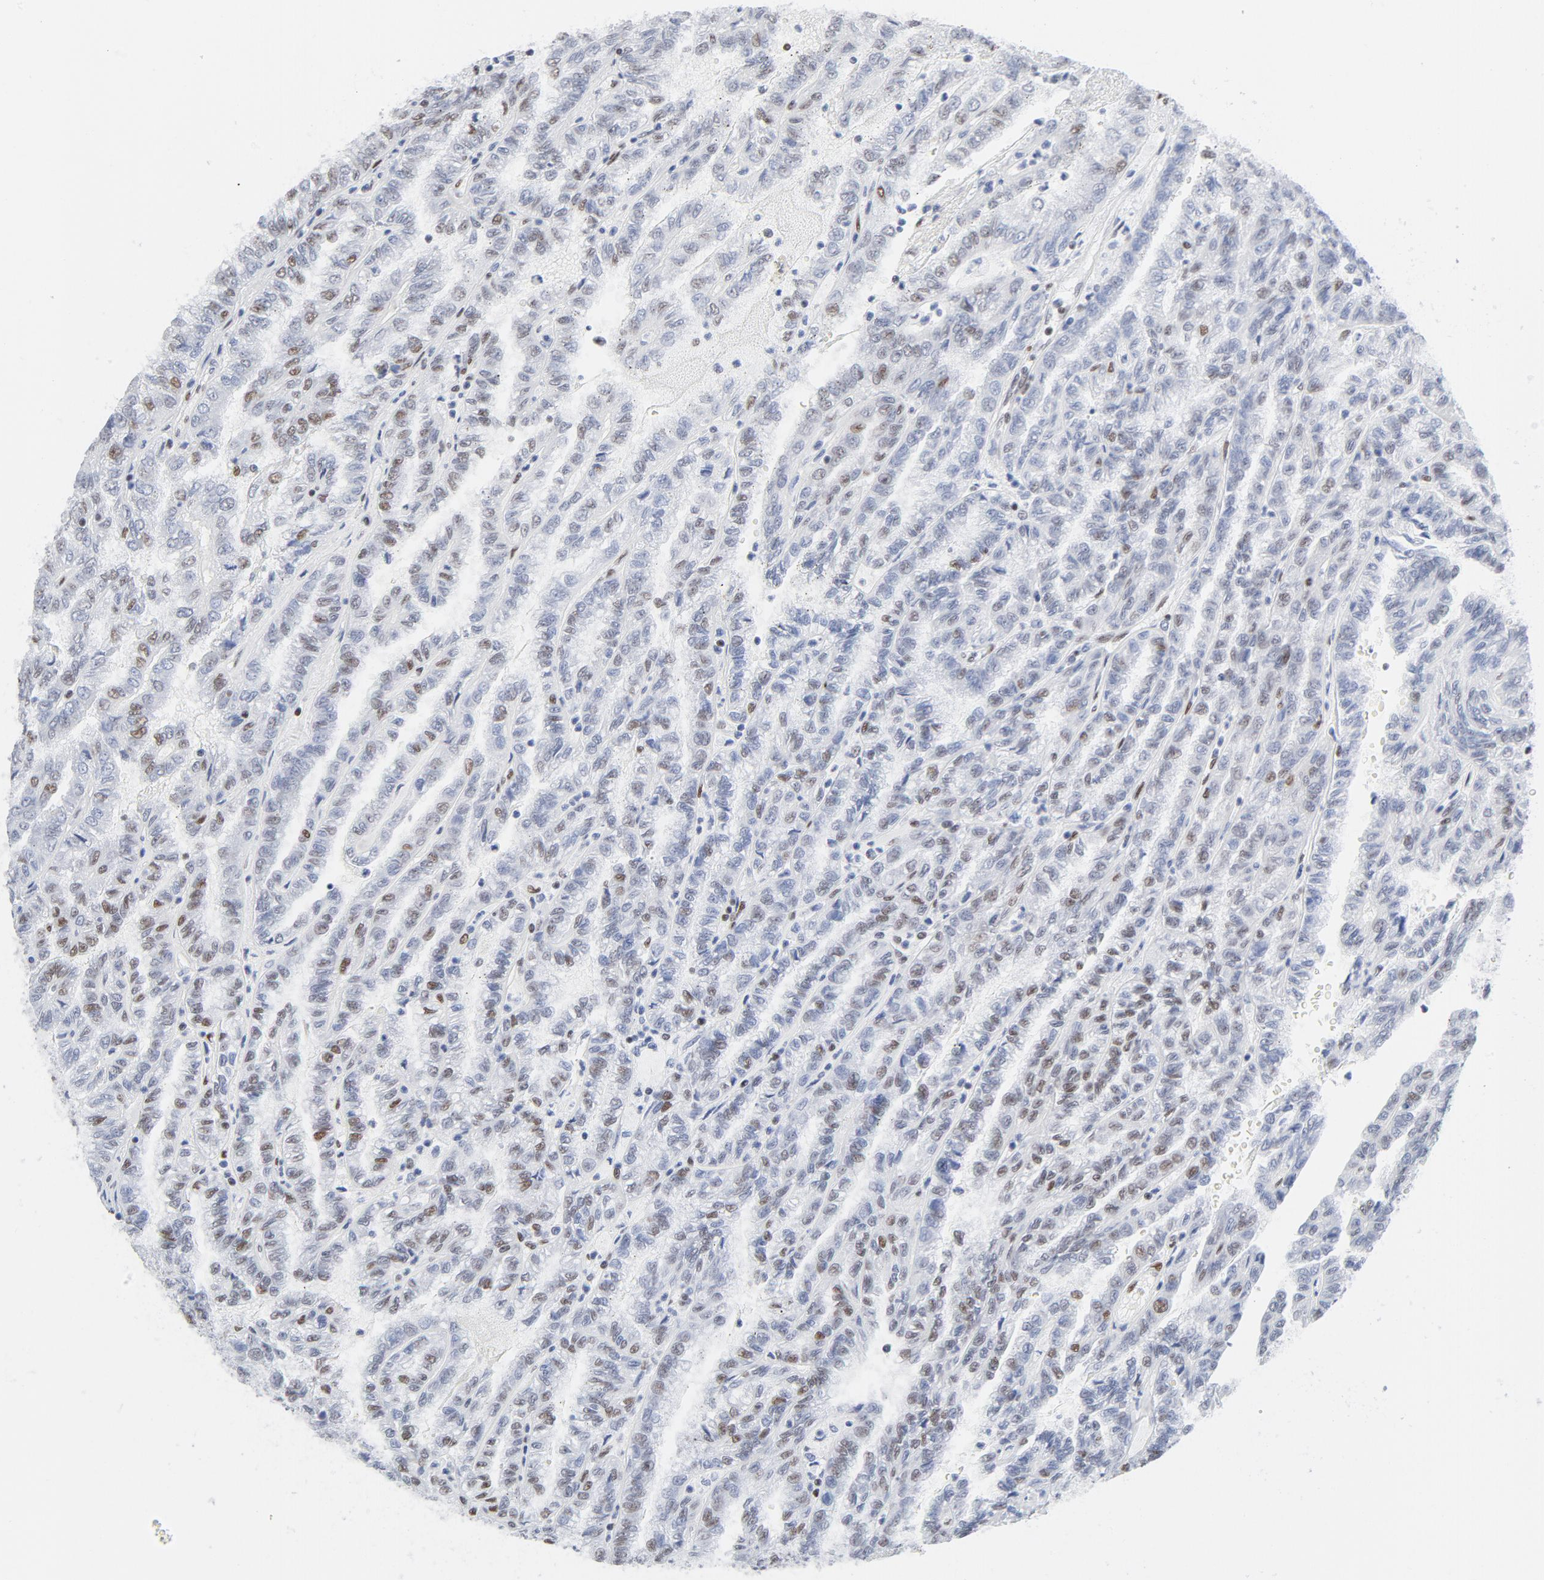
{"staining": {"intensity": "moderate", "quantity": "<25%", "location": "nuclear"}, "tissue": "renal cancer", "cell_type": "Tumor cells", "image_type": "cancer", "snomed": [{"axis": "morphology", "description": "Inflammation, NOS"}, {"axis": "morphology", "description": "Adenocarcinoma, NOS"}, {"axis": "topography", "description": "Kidney"}], "caption": "Immunohistochemical staining of adenocarcinoma (renal) demonstrates low levels of moderate nuclear staining in approximately <25% of tumor cells.", "gene": "ATF2", "patient": {"sex": "male", "age": 68}}